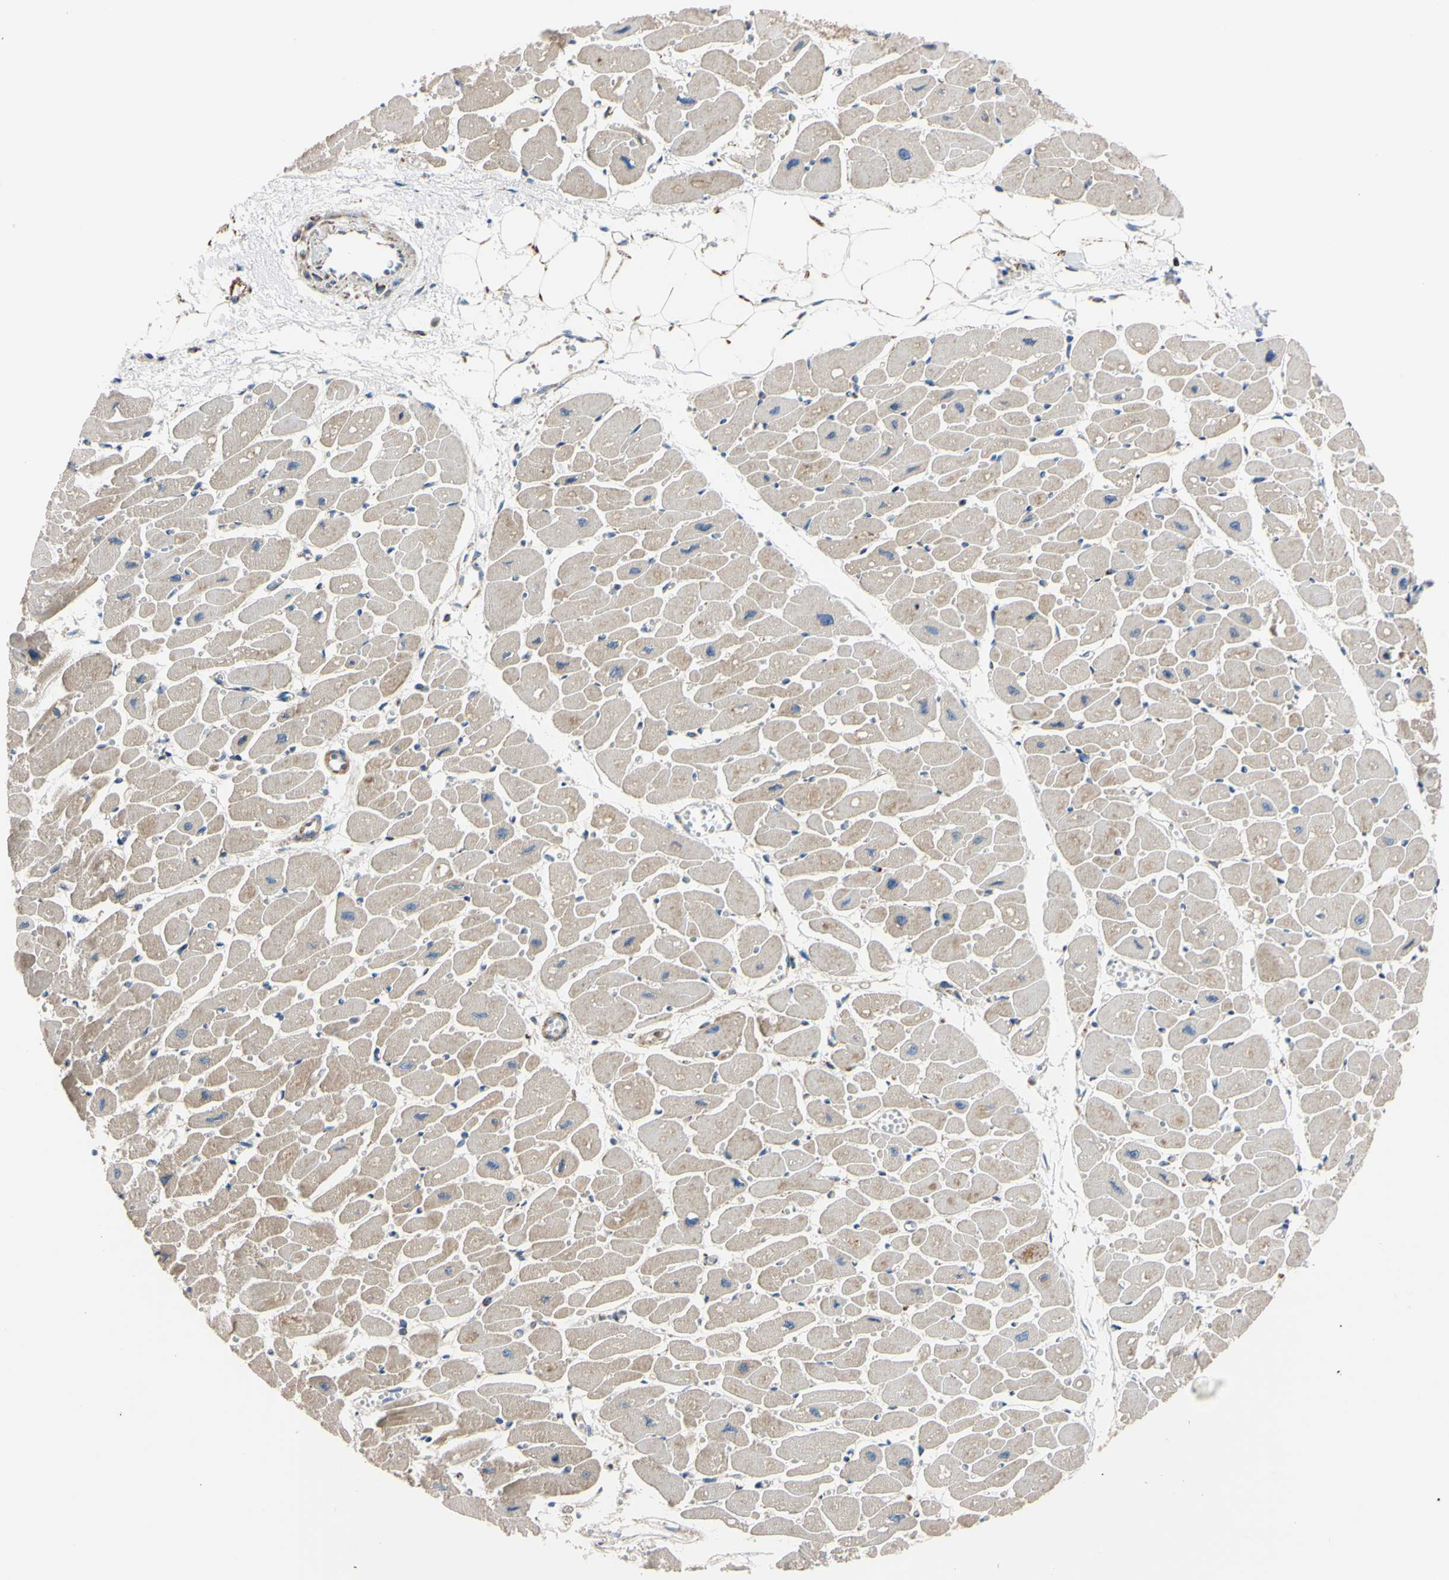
{"staining": {"intensity": "weak", "quantity": "25%-75%", "location": "cytoplasmic/membranous"}, "tissue": "heart muscle", "cell_type": "Cardiomyocytes", "image_type": "normal", "snomed": [{"axis": "morphology", "description": "Normal tissue, NOS"}, {"axis": "topography", "description": "Heart"}], "caption": "This micrograph demonstrates benign heart muscle stained with immunohistochemistry to label a protein in brown. The cytoplasmic/membranous of cardiomyocytes show weak positivity for the protein. Nuclei are counter-stained blue.", "gene": "CLPP", "patient": {"sex": "female", "age": 54}}